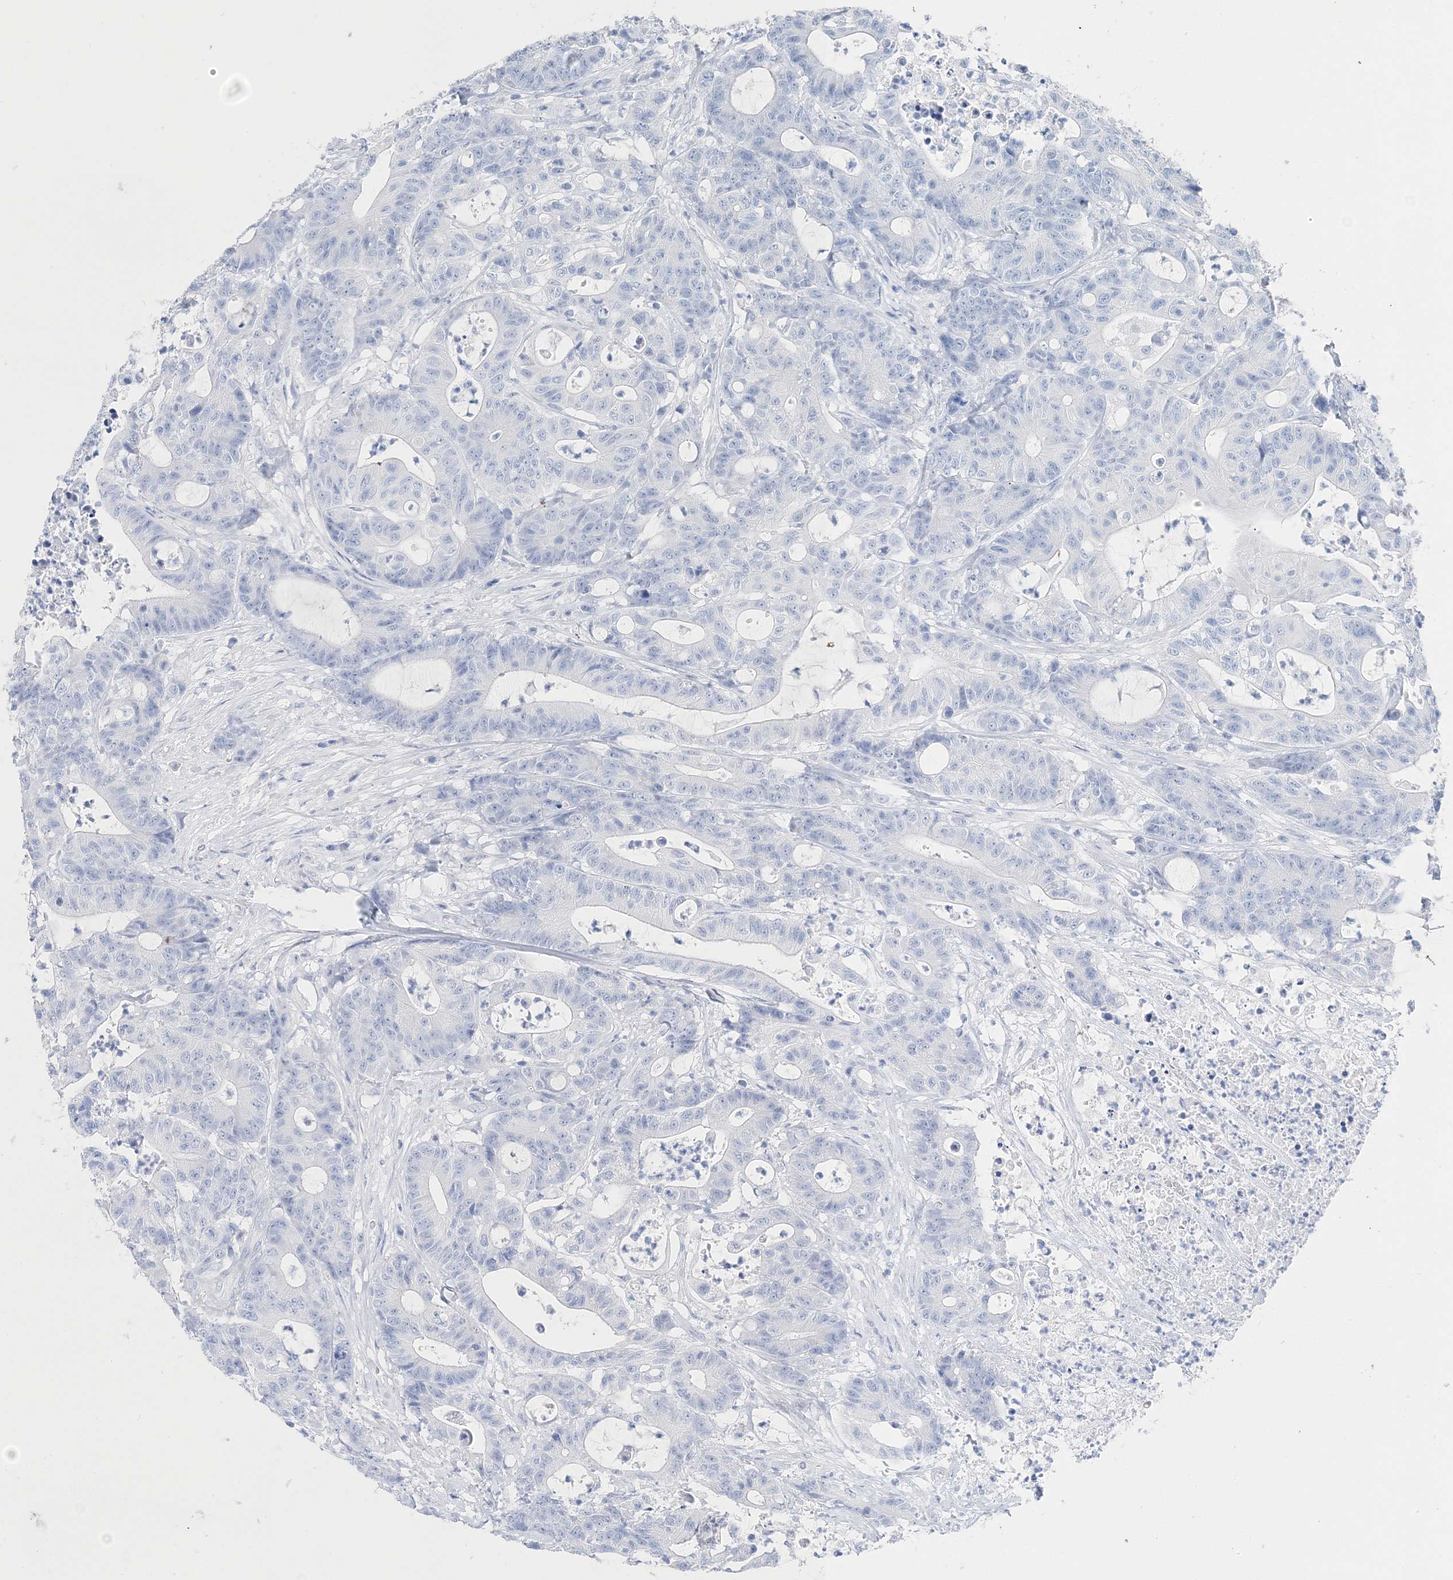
{"staining": {"intensity": "negative", "quantity": "none", "location": "none"}, "tissue": "colorectal cancer", "cell_type": "Tumor cells", "image_type": "cancer", "snomed": [{"axis": "morphology", "description": "Adenocarcinoma, NOS"}, {"axis": "topography", "description": "Colon"}], "caption": "Tumor cells are negative for protein expression in human adenocarcinoma (colorectal).", "gene": "TSPYL6", "patient": {"sex": "female", "age": 84}}